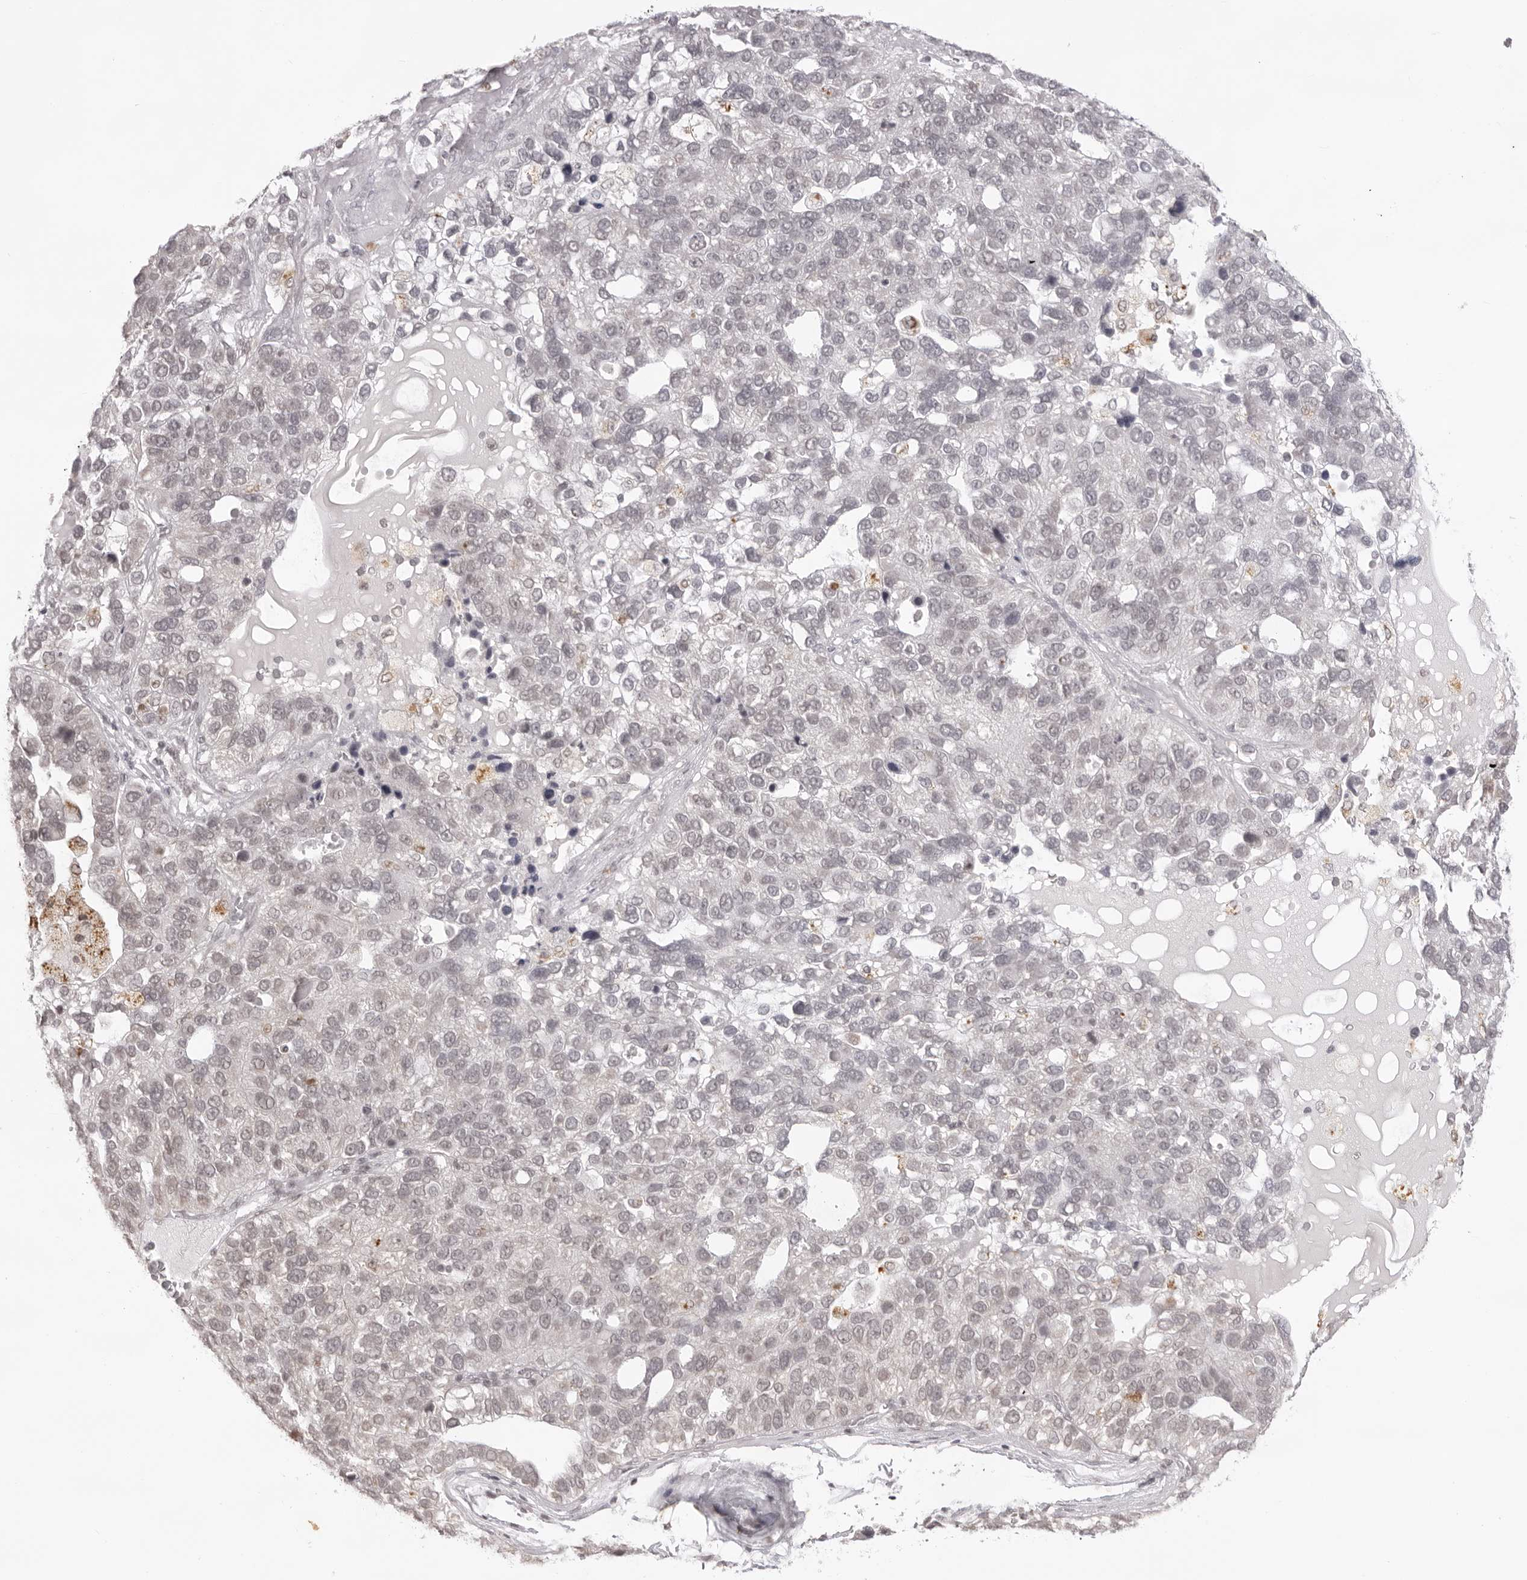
{"staining": {"intensity": "weak", "quantity": "<25%", "location": "nuclear"}, "tissue": "pancreatic cancer", "cell_type": "Tumor cells", "image_type": "cancer", "snomed": [{"axis": "morphology", "description": "Adenocarcinoma, NOS"}, {"axis": "topography", "description": "Pancreas"}], "caption": "An IHC image of pancreatic cancer is shown. There is no staining in tumor cells of pancreatic cancer. (DAB (3,3'-diaminobenzidine) immunohistochemistry (IHC) with hematoxylin counter stain).", "gene": "NTM", "patient": {"sex": "female", "age": 61}}